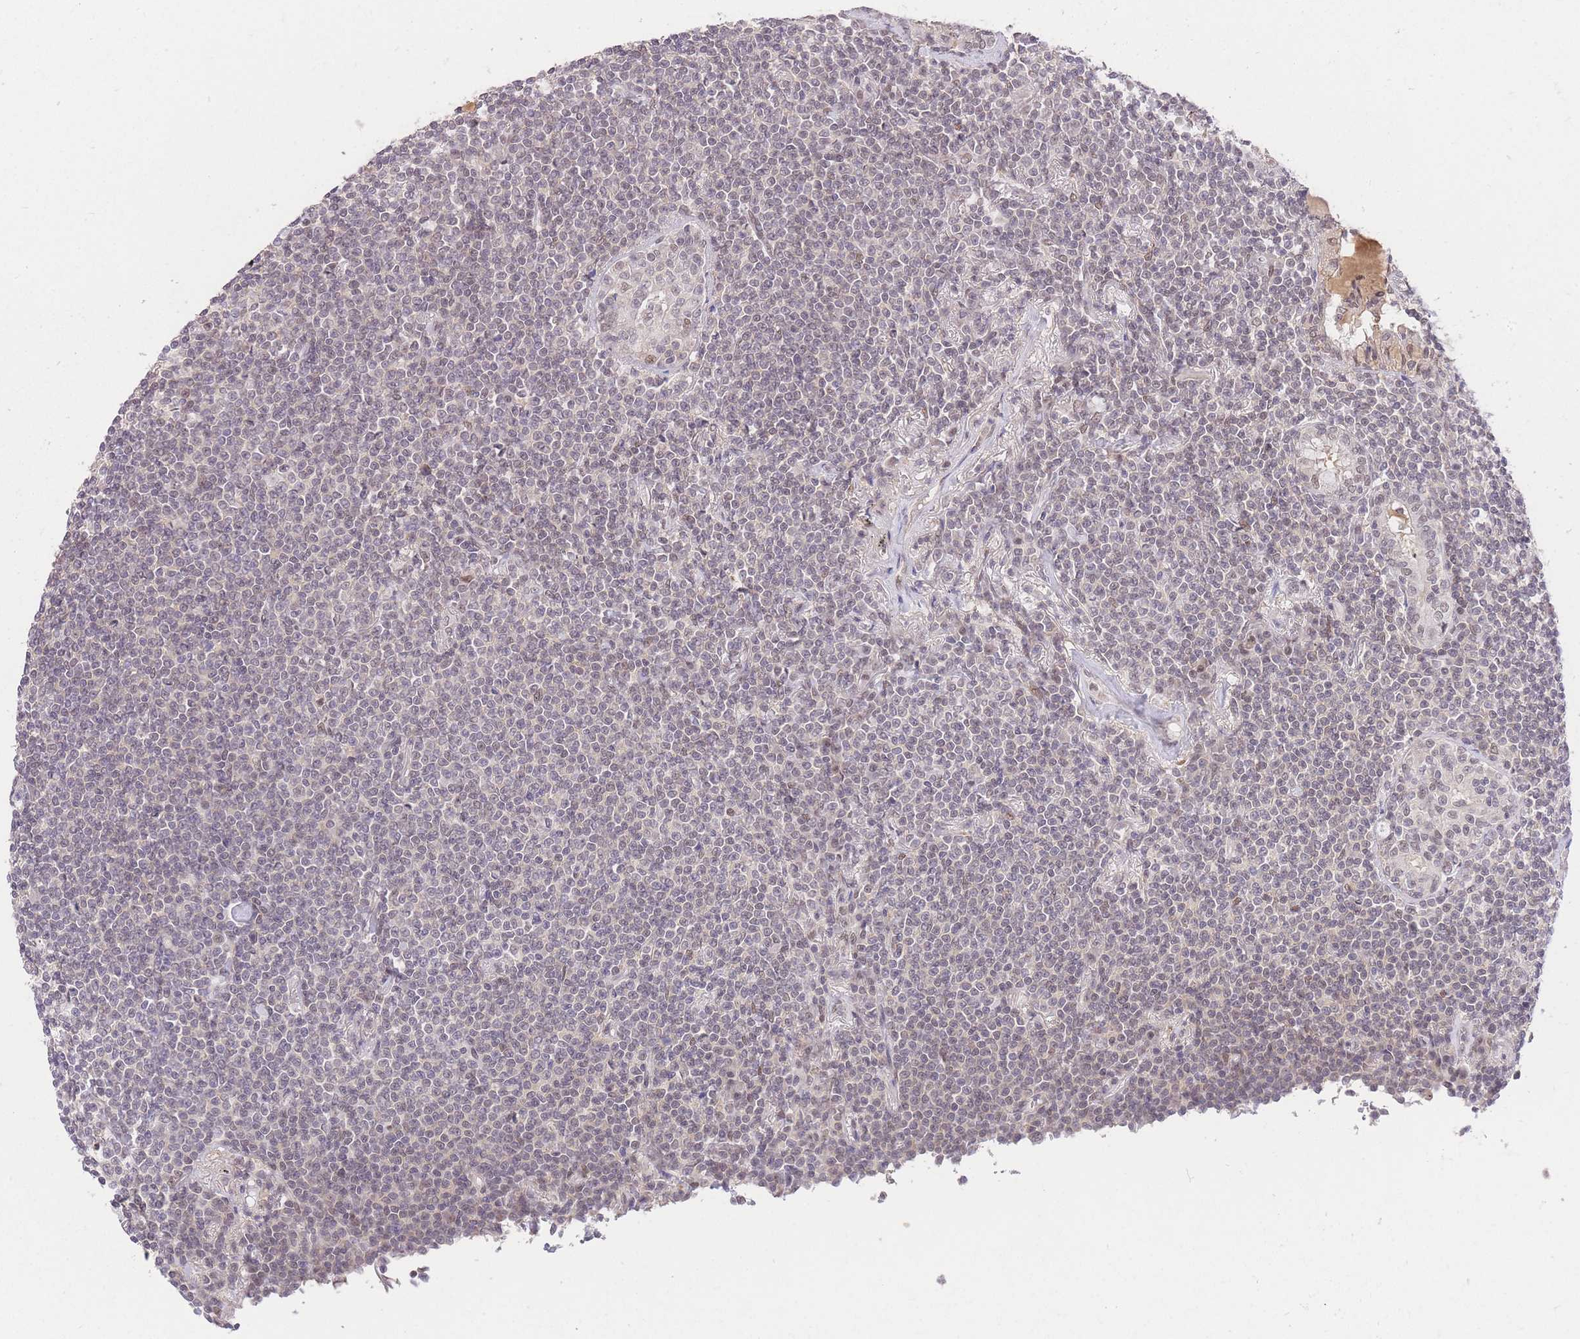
{"staining": {"intensity": "weak", "quantity": "<25%", "location": "nuclear"}, "tissue": "lymphoma", "cell_type": "Tumor cells", "image_type": "cancer", "snomed": [{"axis": "morphology", "description": "Malignant lymphoma, non-Hodgkin's type, Low grade"}, {"axis": "topography", "description": "Lung"}], "caption": "An image of lymphoma stained for a protein reveals no brown staining in tumor cells.", "gene": "UBXN7", "patient": {"sex": "female", "age": 71}}